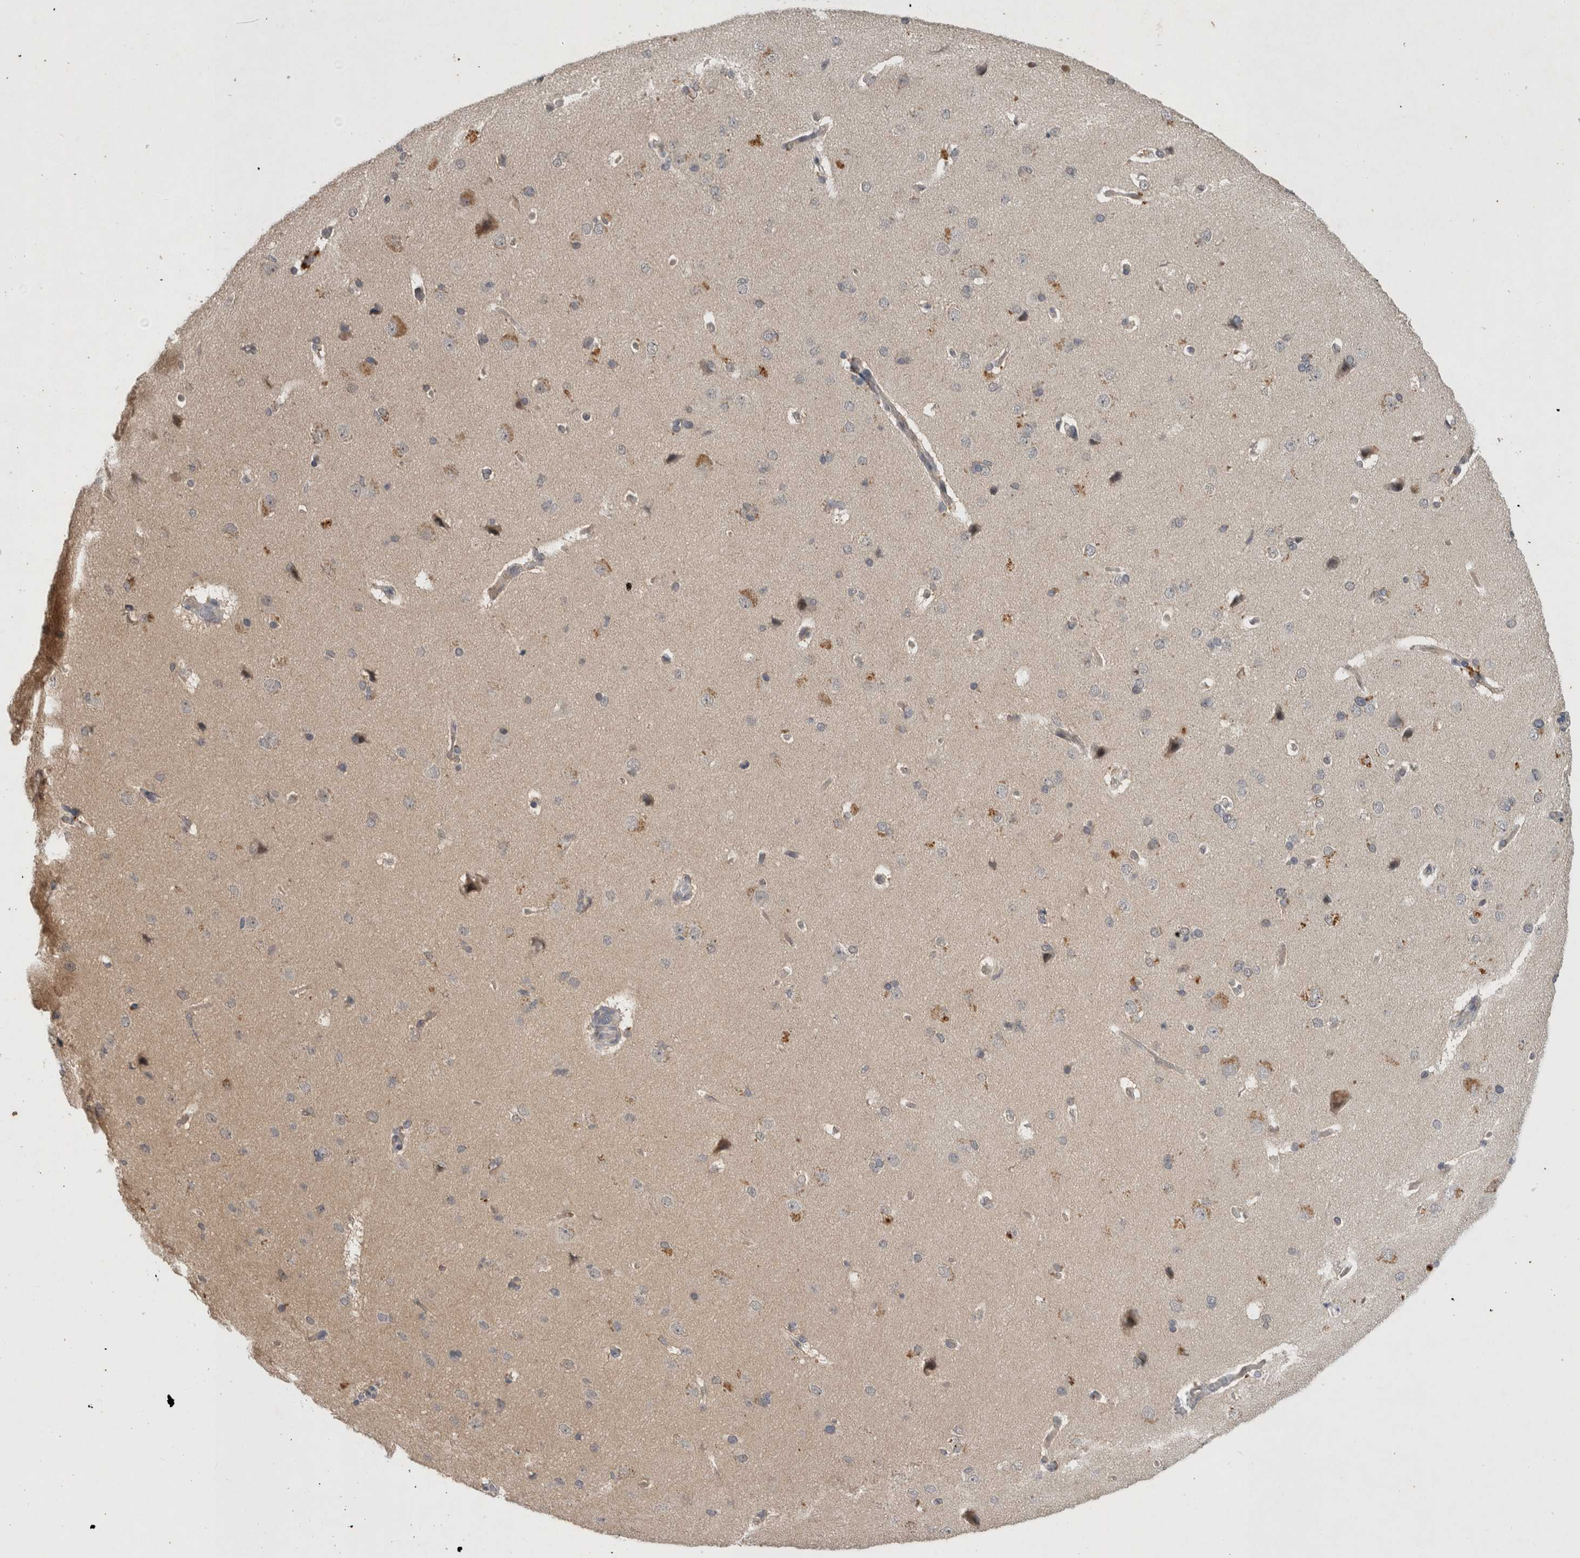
{"staining": {"intensity": "negative", "quantity": "none", "location": "none"}, "tissue": "cerebral cortex", "cell_type": "Endothelial cells", "image_type": "normal", "snomed": [{"axis": "morphology", "description": "Normal tissue, NOS"}, {"axis": "topography", "description": "Cerebral cortex"}], "caption": "The IHC histopathology image has no significant staining in endothelial cells of cerebral cortex. Brightfield microscopy of immunohistochemistry stained with DAB (brown) and hematoxylin (blue), captured at high magnification.", "gene": "RHPN1", "patient": {"sex": "male", "age": 62}}